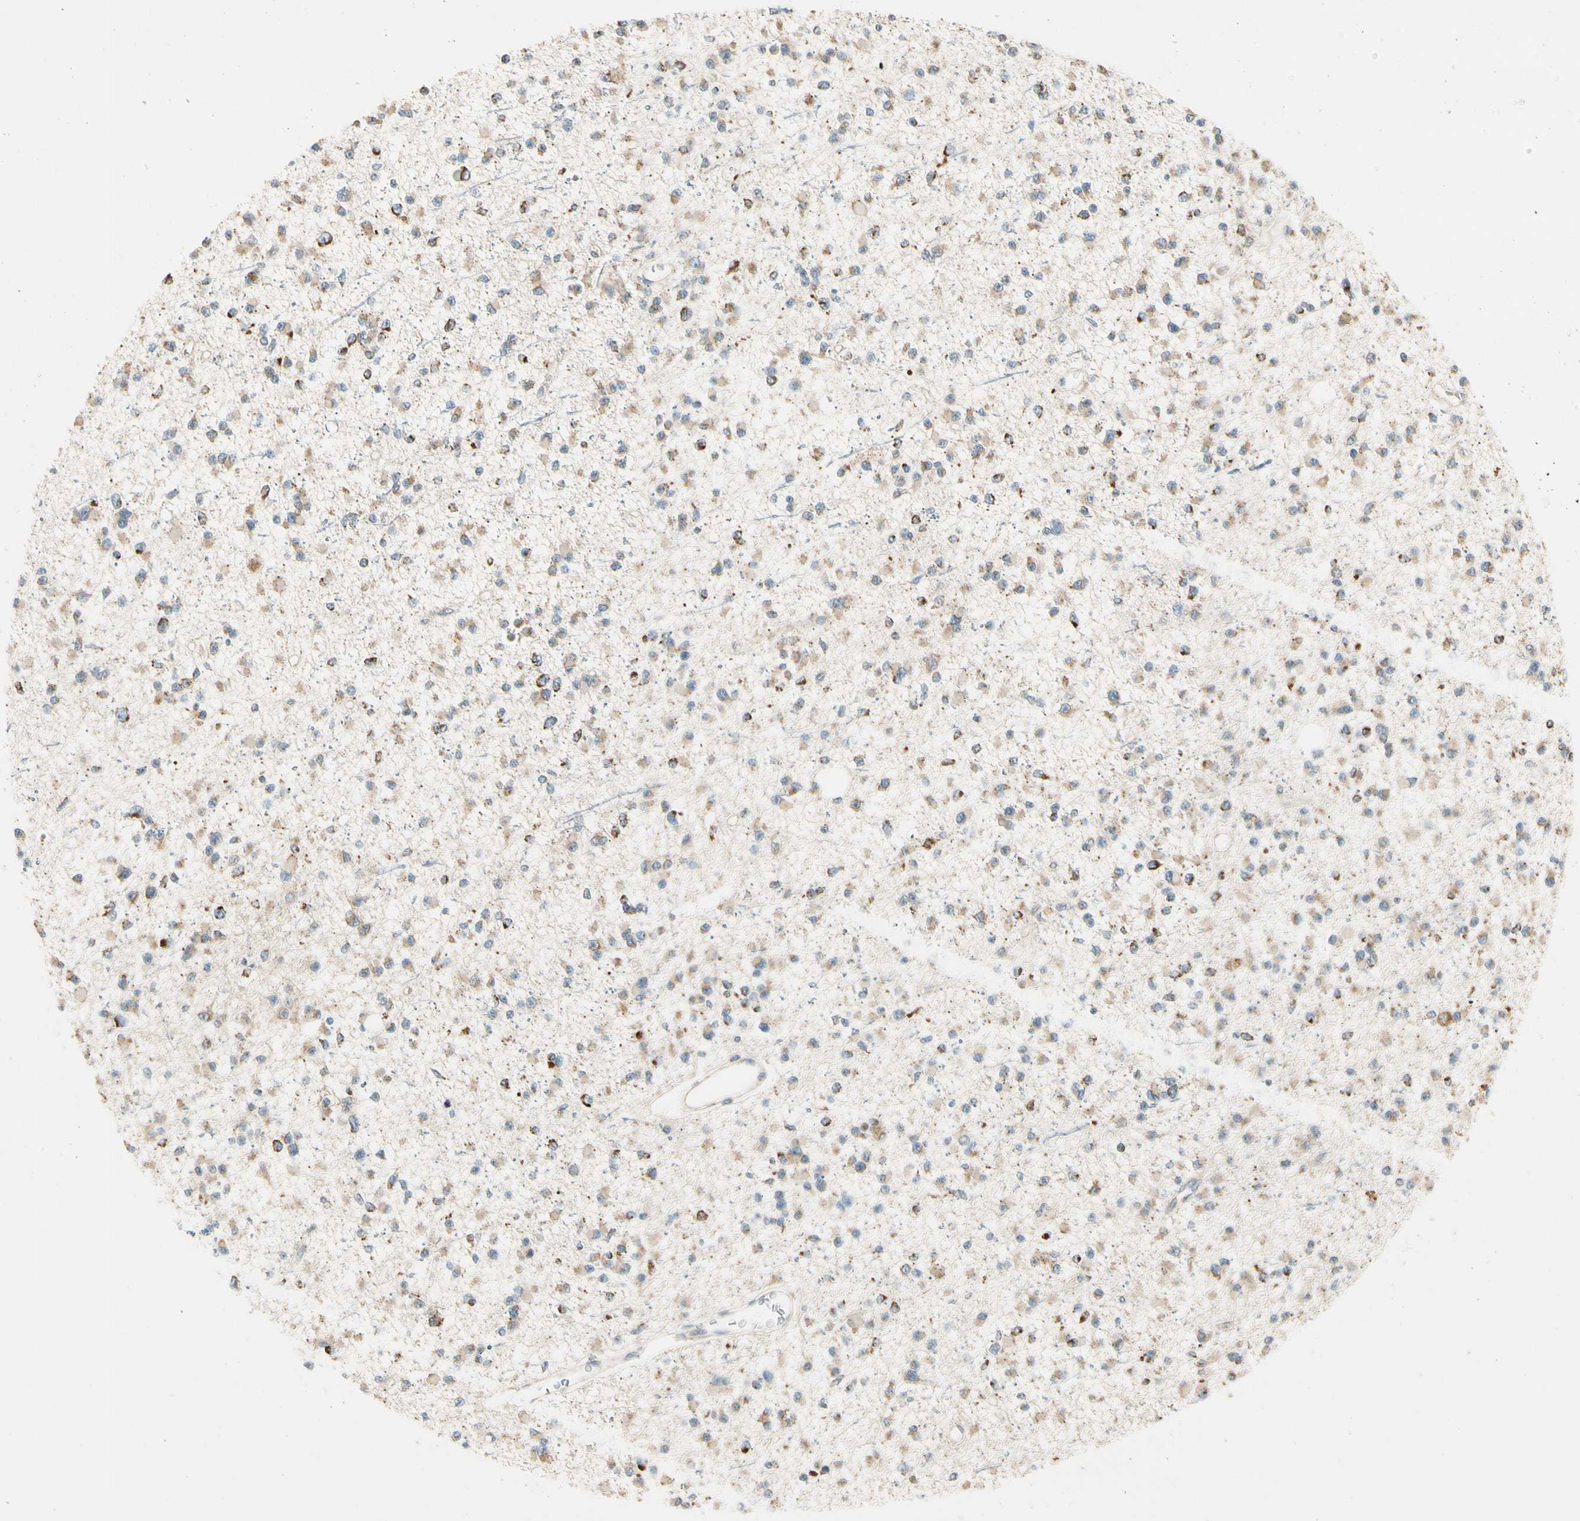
{"staining": {"intensity": "strong", "quantity": "<25%", "location": "cytoplasmic/membranous"}, "tissue": "glioma", "cell_type": "Tumor cells", "image_type": "cancer", "snomed": [{"axis": "morphology", "description": "Glioma, malignant, Low grade"}, {"axis": "topography", "description": "Brain"}], "caption": "Immunohistochemical staining of glioma shows medium levels of strong cytoplasmic/membranous positivity in about <25% of tumor cells.", "gene": "EPHB3", "patient": {"sex": "female", "age": 22}}